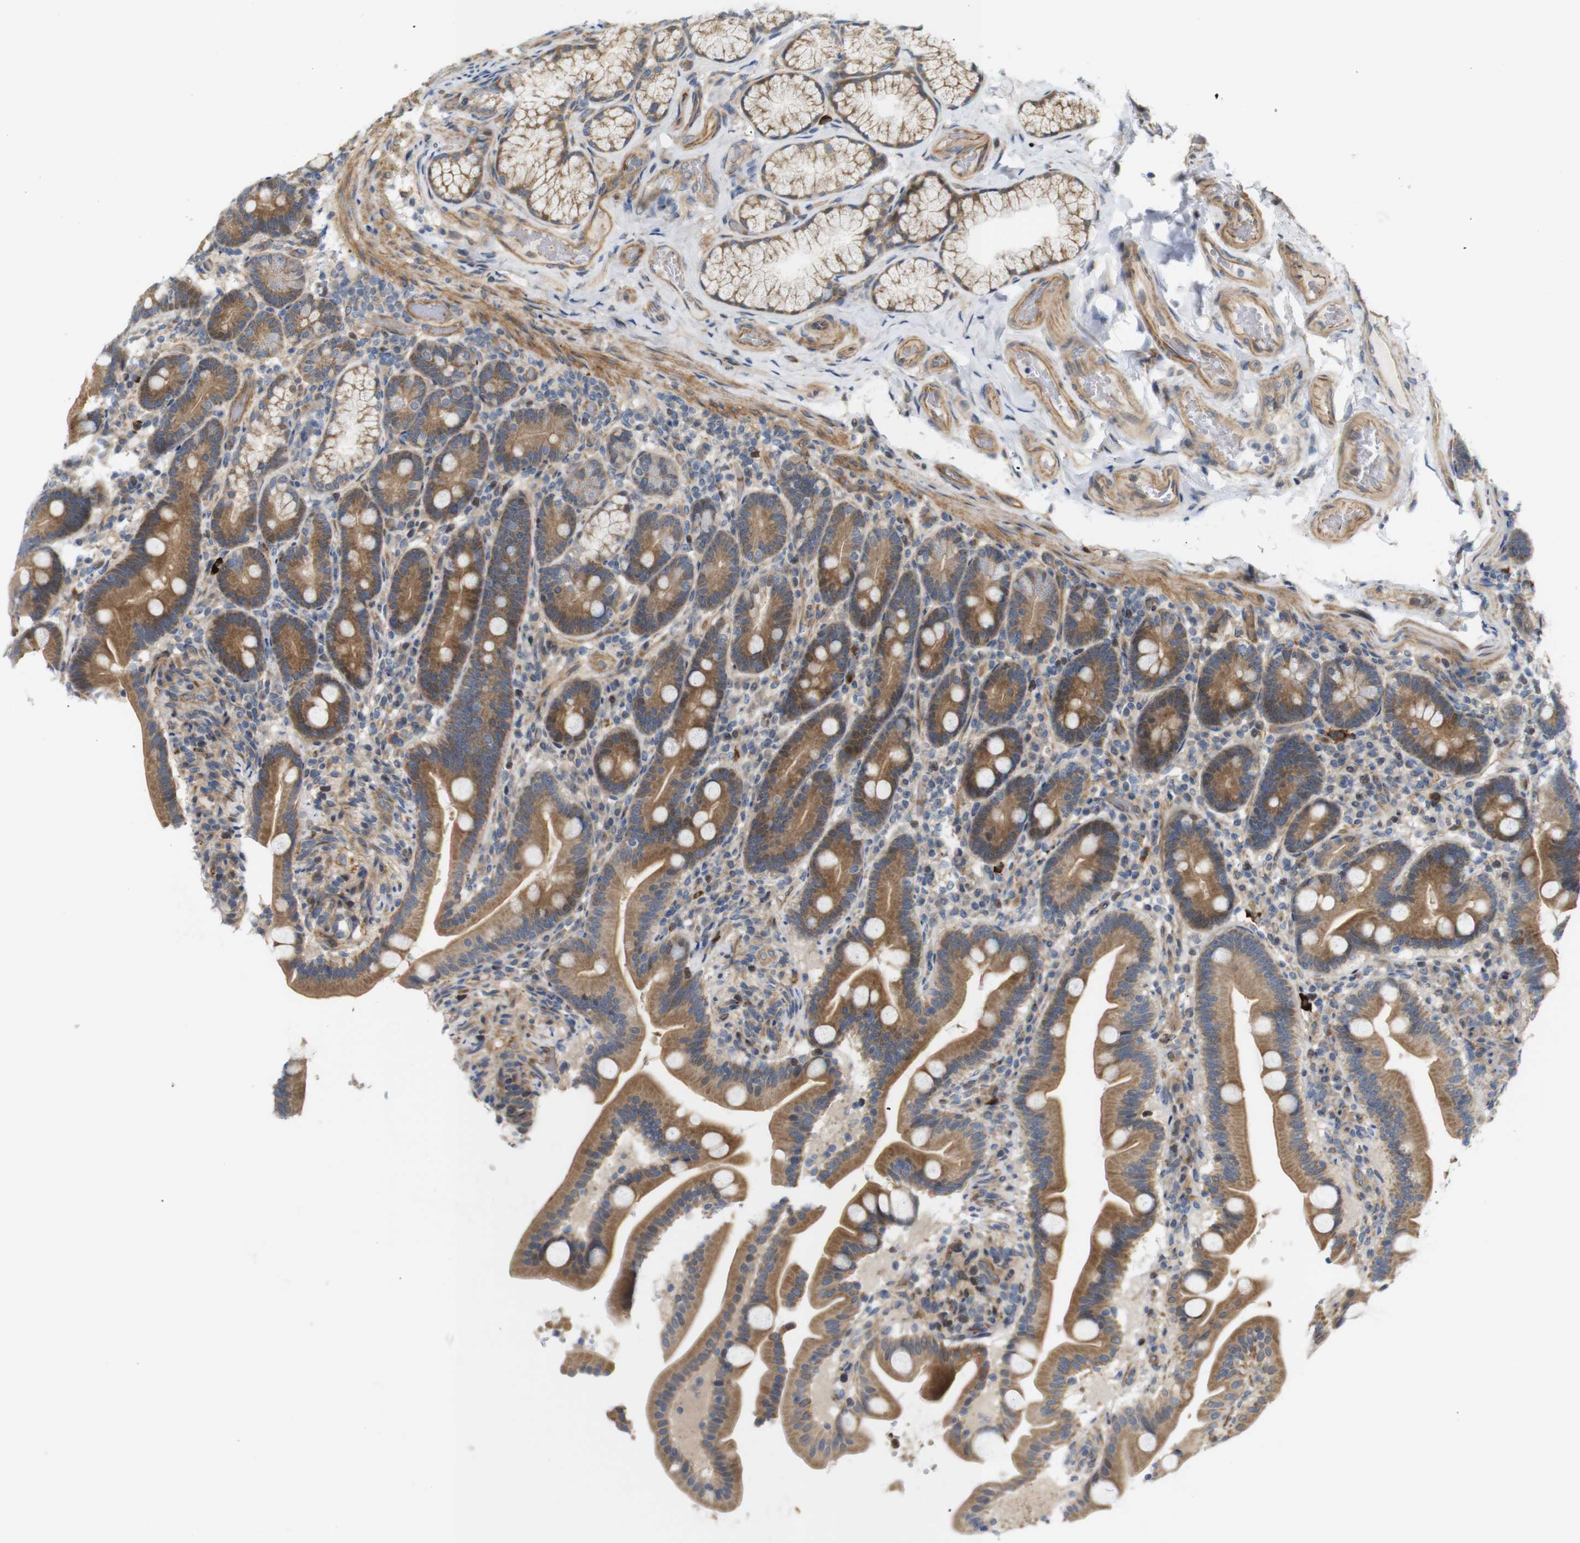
{"staining": {"intensity": "moderate", "quantity": ">75%", "location": "cytoplasmic/membranous"}, "tissue": "duodenum", "cell_type": "Glandular cells", "image_type": "normal", "snomed": [{"axis": "morphology", "description": "Normal tissue, NOS"}, {"axis": "topography", "description": "Duodenum"}], "caption": "A histopathology image of human duodenum stained for a protein exhibits moderate cytoplasmic/membranous brown staining in glandular cells. The staining was performed using DAB to visualize the protein expression in brown, while the nuclei were stained in blue with hematoxylin (Magnification: 20x).", "gene": "RPTOR", "patient": {"sex": "male", "age": 54}}